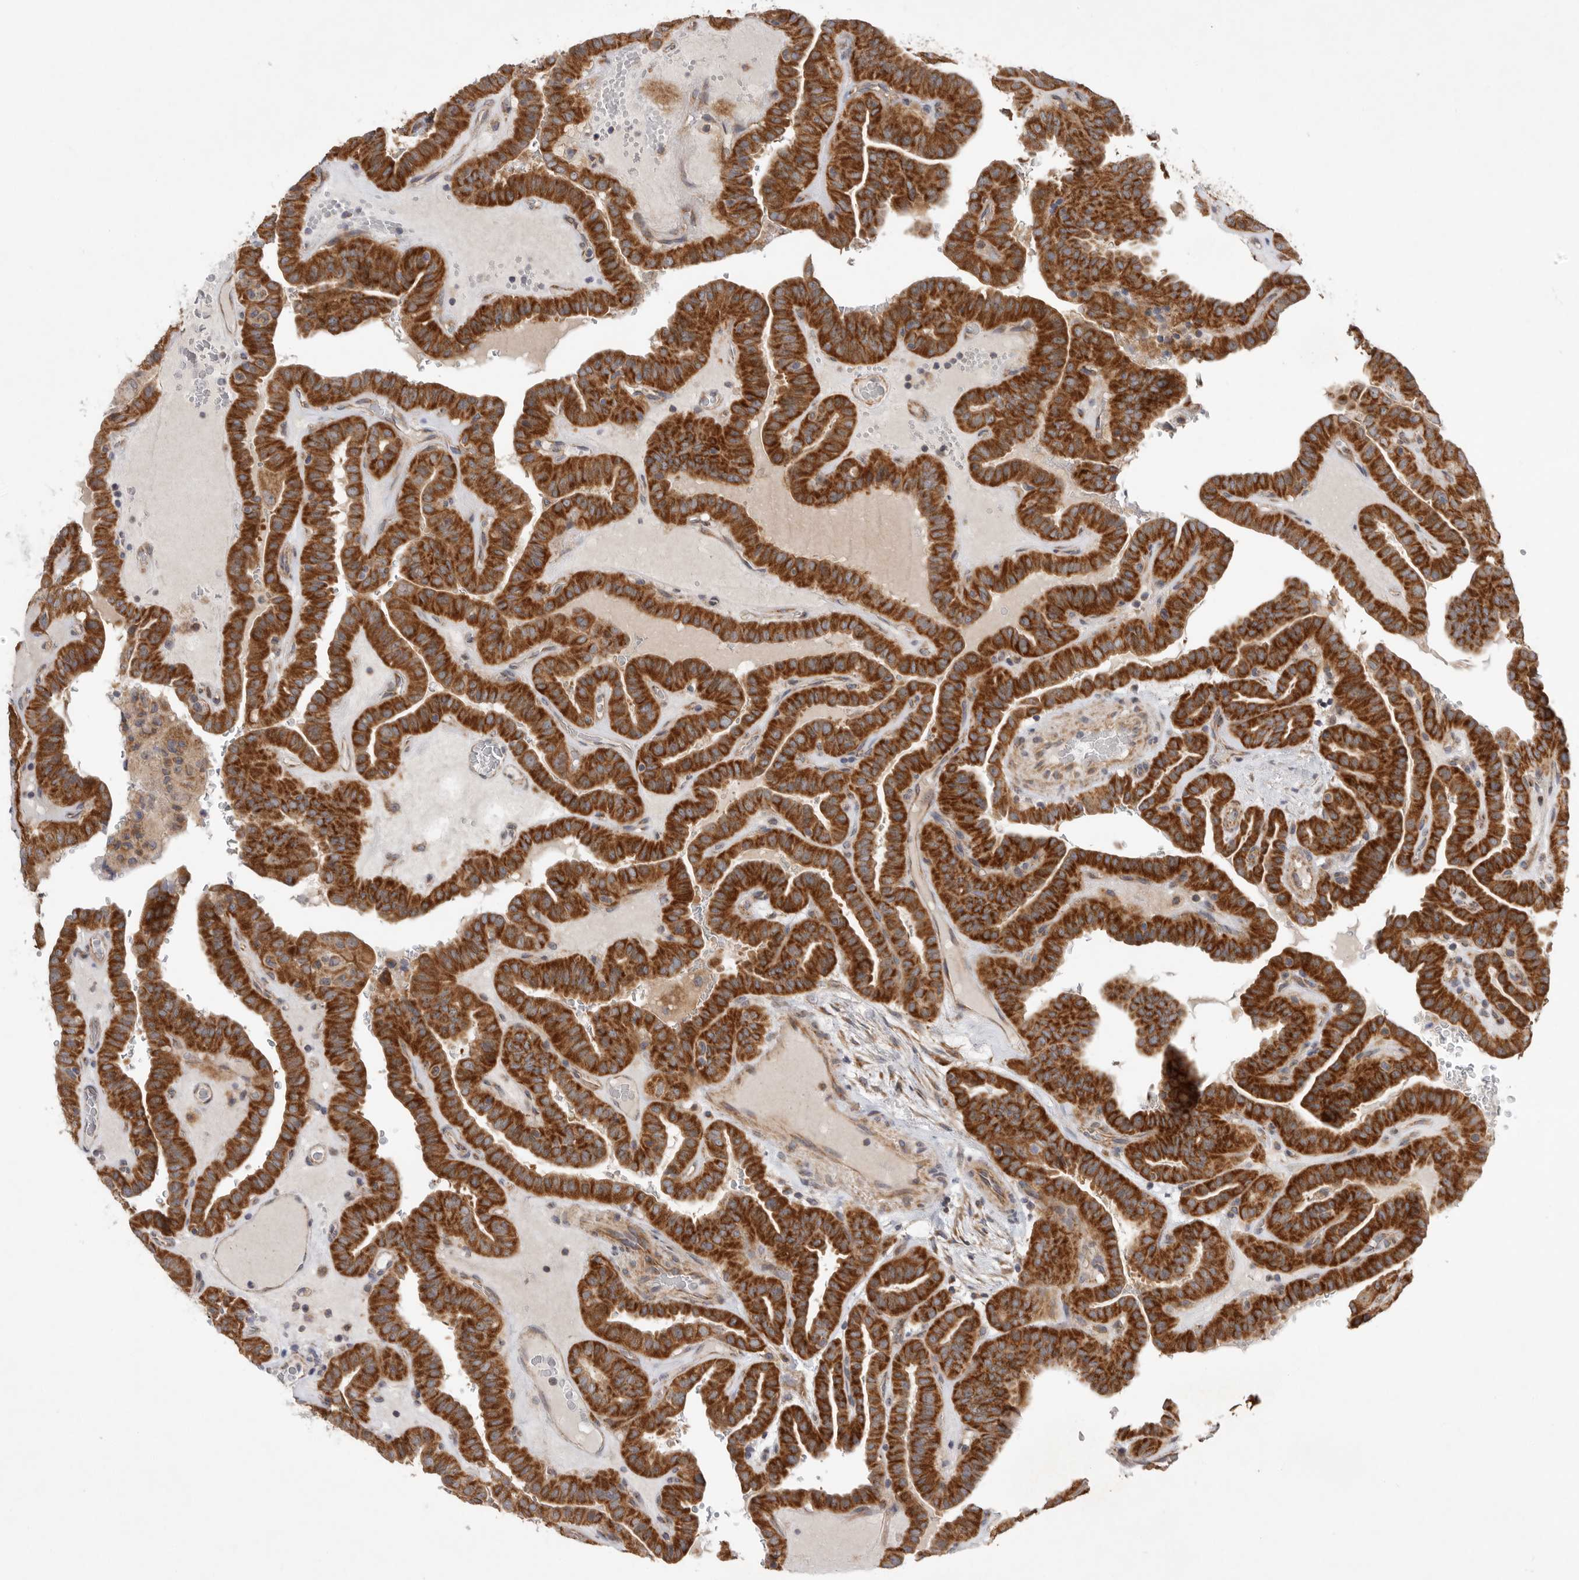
{"staining": {"intensity": "strong", "quantity": ">75%", "location": "cytoplasmic/membranous"}, "tissue": "thyroid cancer", "cell_type": "Tumor cells", "image_type": "cancer", "snomed": [{"axis": "morphology", "description": "Papillary adenocarcinoma, NOS"}, {"axis": "topography", "description": "Thyroid gland"}], "caption": "A high-resolution histopathology image shows immunohistochemistry staining of papillary adenocarcinoma (thyroid), which demonstrates strong cytoplasmic/membranous expression in approximately >75% of tumor cells.", "gene": "MTFR1L", "patient": {"sex": "male", "age": 77}}